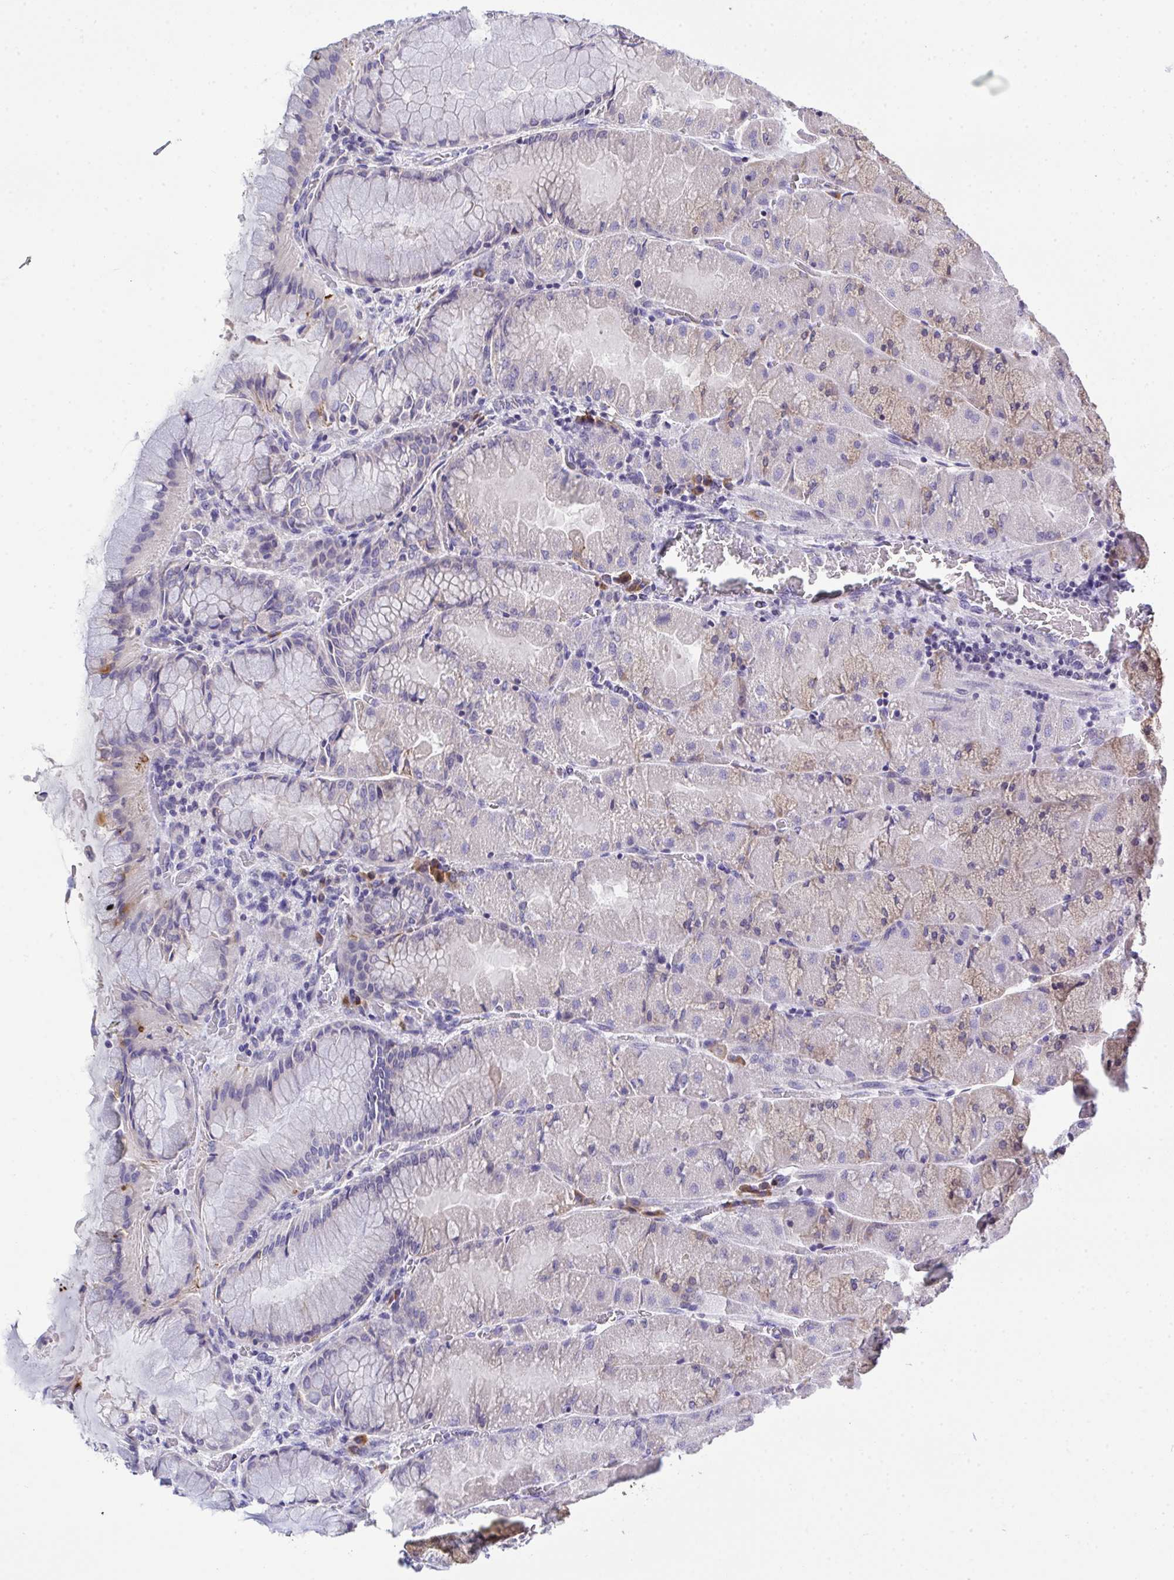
{"staining": {"intensity": "weak", "quantity": "<25%", "location": "cytoplasmic/membranous"}, "tissue": "stomach", "cell_type": "Glandular cells", "image_type": "normal", "snomed": [{"axis": "morphology", "description": "Normal tissue, NOS"}, {"axis": "topography", "description": "Stomach"}], "caption": "Immunohistochemical staining of benign human stomach shows no significant expression in glandular cells. (DAB (3,3'-diaminobenzidine) immunohistochemistry visualized using brightfield microscopy, high magnification).", "gene": "LRRC58", "patient": {"sex": "female", "age": 61}}